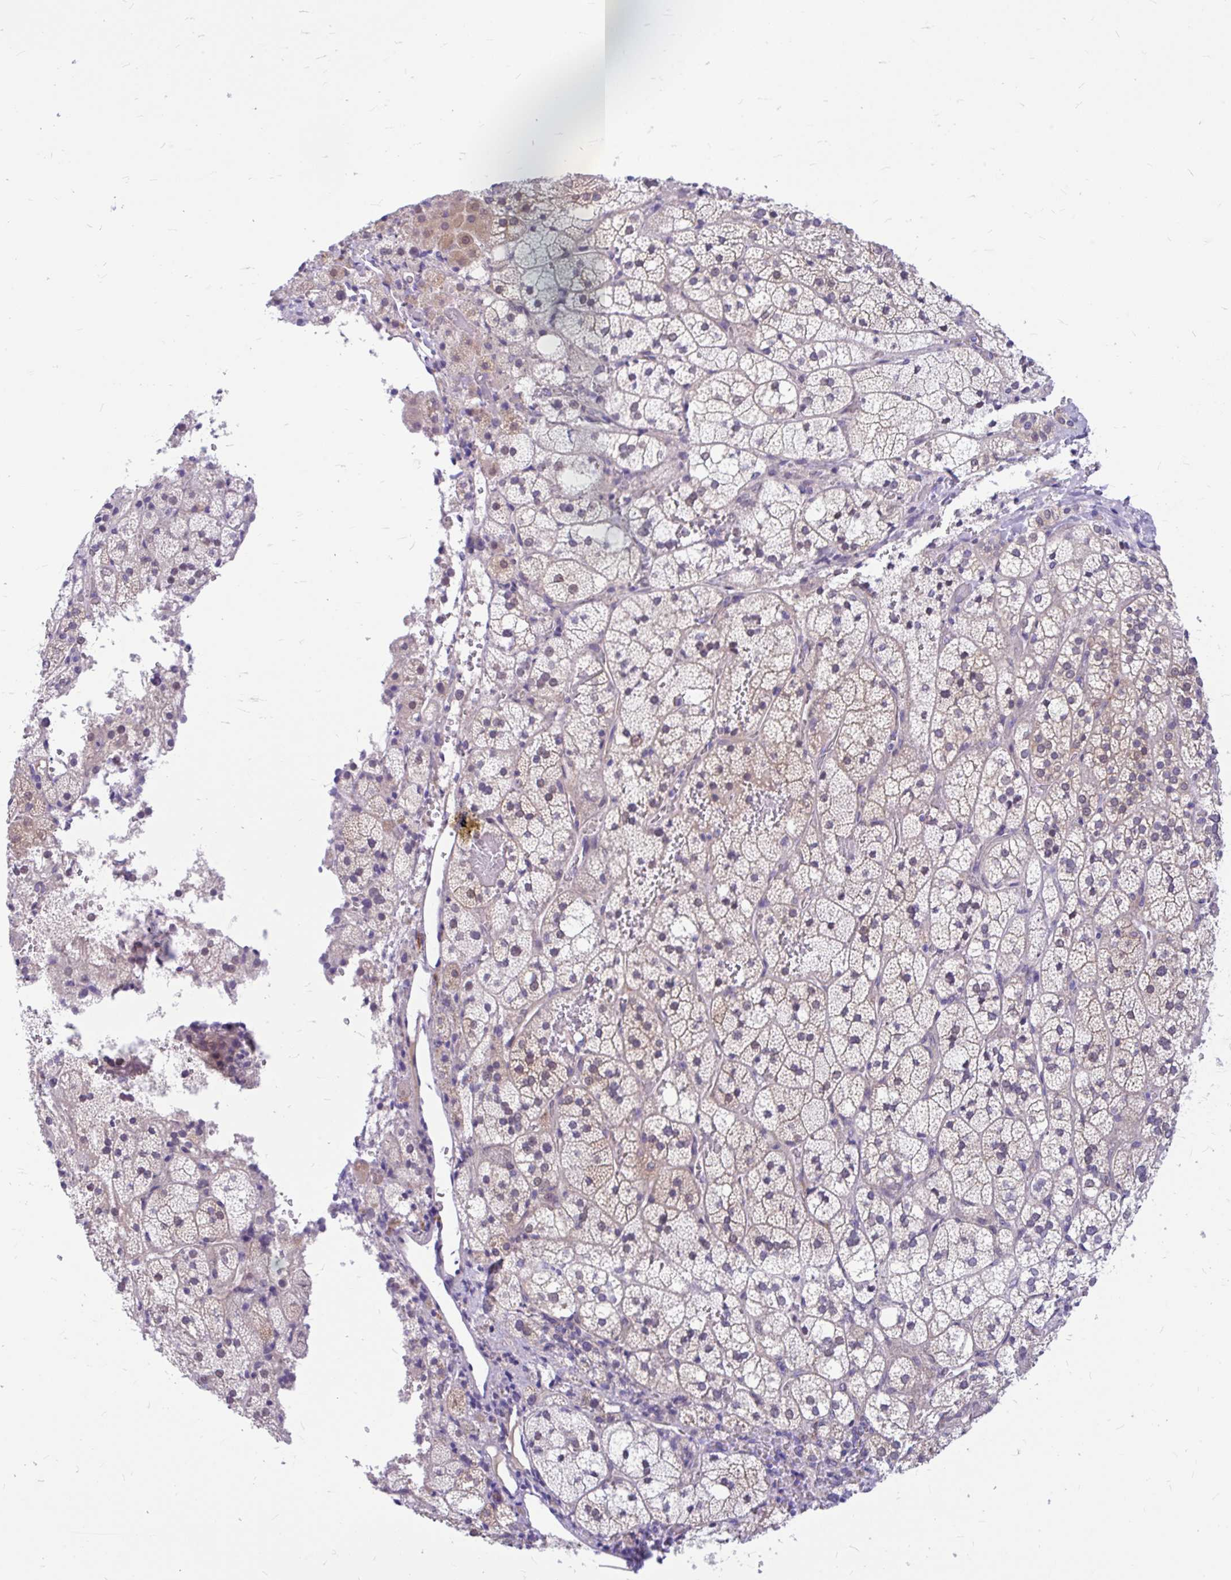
{"staining": {"intensity": "weak", "quantity": "25%-75%", "location": "cytoplasmic/membranous"}, "tissue": "adrenal gland", "cell_type": "Glandular cells", "image_type": "normal", "snomed": [{"axis": "morphology", "description": "Normal tissue, NOS"}, {"axis": "topography", "description": "Adrenal gland"}], "caption": "Glandular cells display weak cytoplasmic/membranous positivity in about 25%-75% of cells in benign adrenal gland.", "gene": "MAP1LC3A", "patient": {"sex": "male", "age": 53}}